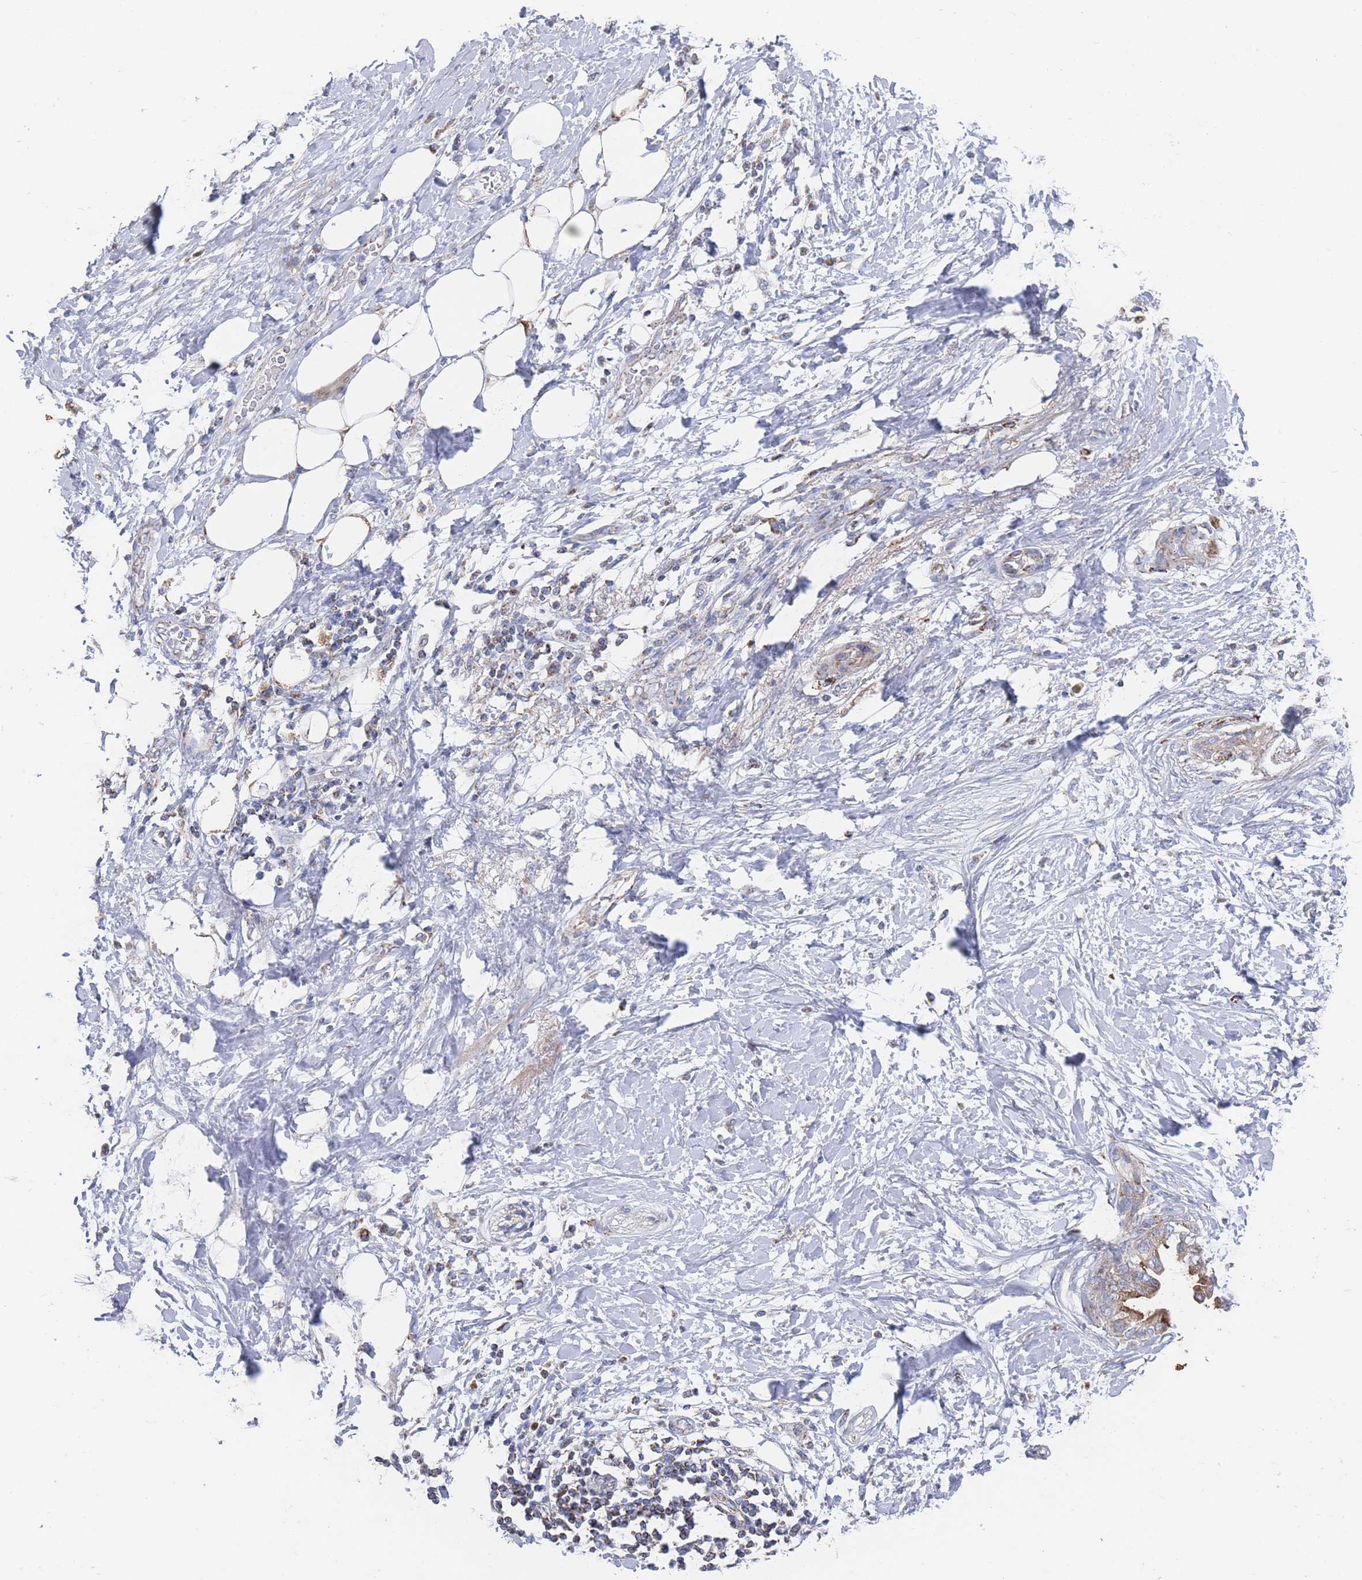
{"staining": {"intensity": "negative", "quantity": "none", "location": "none"}, "tissue": "adipose tissue", "cell_type": "Adipocytes", "image_type": "normal", "snomed": [{"axis": "morphology", "description": "Normal tissue, NOS"}, {"axis": "morphology", "description": "Adenocarcinoma, NOS"}, {"axis": "topography", "description": "Duodenum"}, {"axis": "topography", "description": "Peripheral nerve tissue"}], "caption": "DAB immunohistochemical staining of unremarkable human adipose tissue reveals no significant expression in adipocytes. Brightfield microscopy of immunohistochemistry stained with DAB (brown) and hematoxylin (blue), captured at high magnification.", "gene": "IKZF4", "patient": {"sex": "female", "age": 60}}